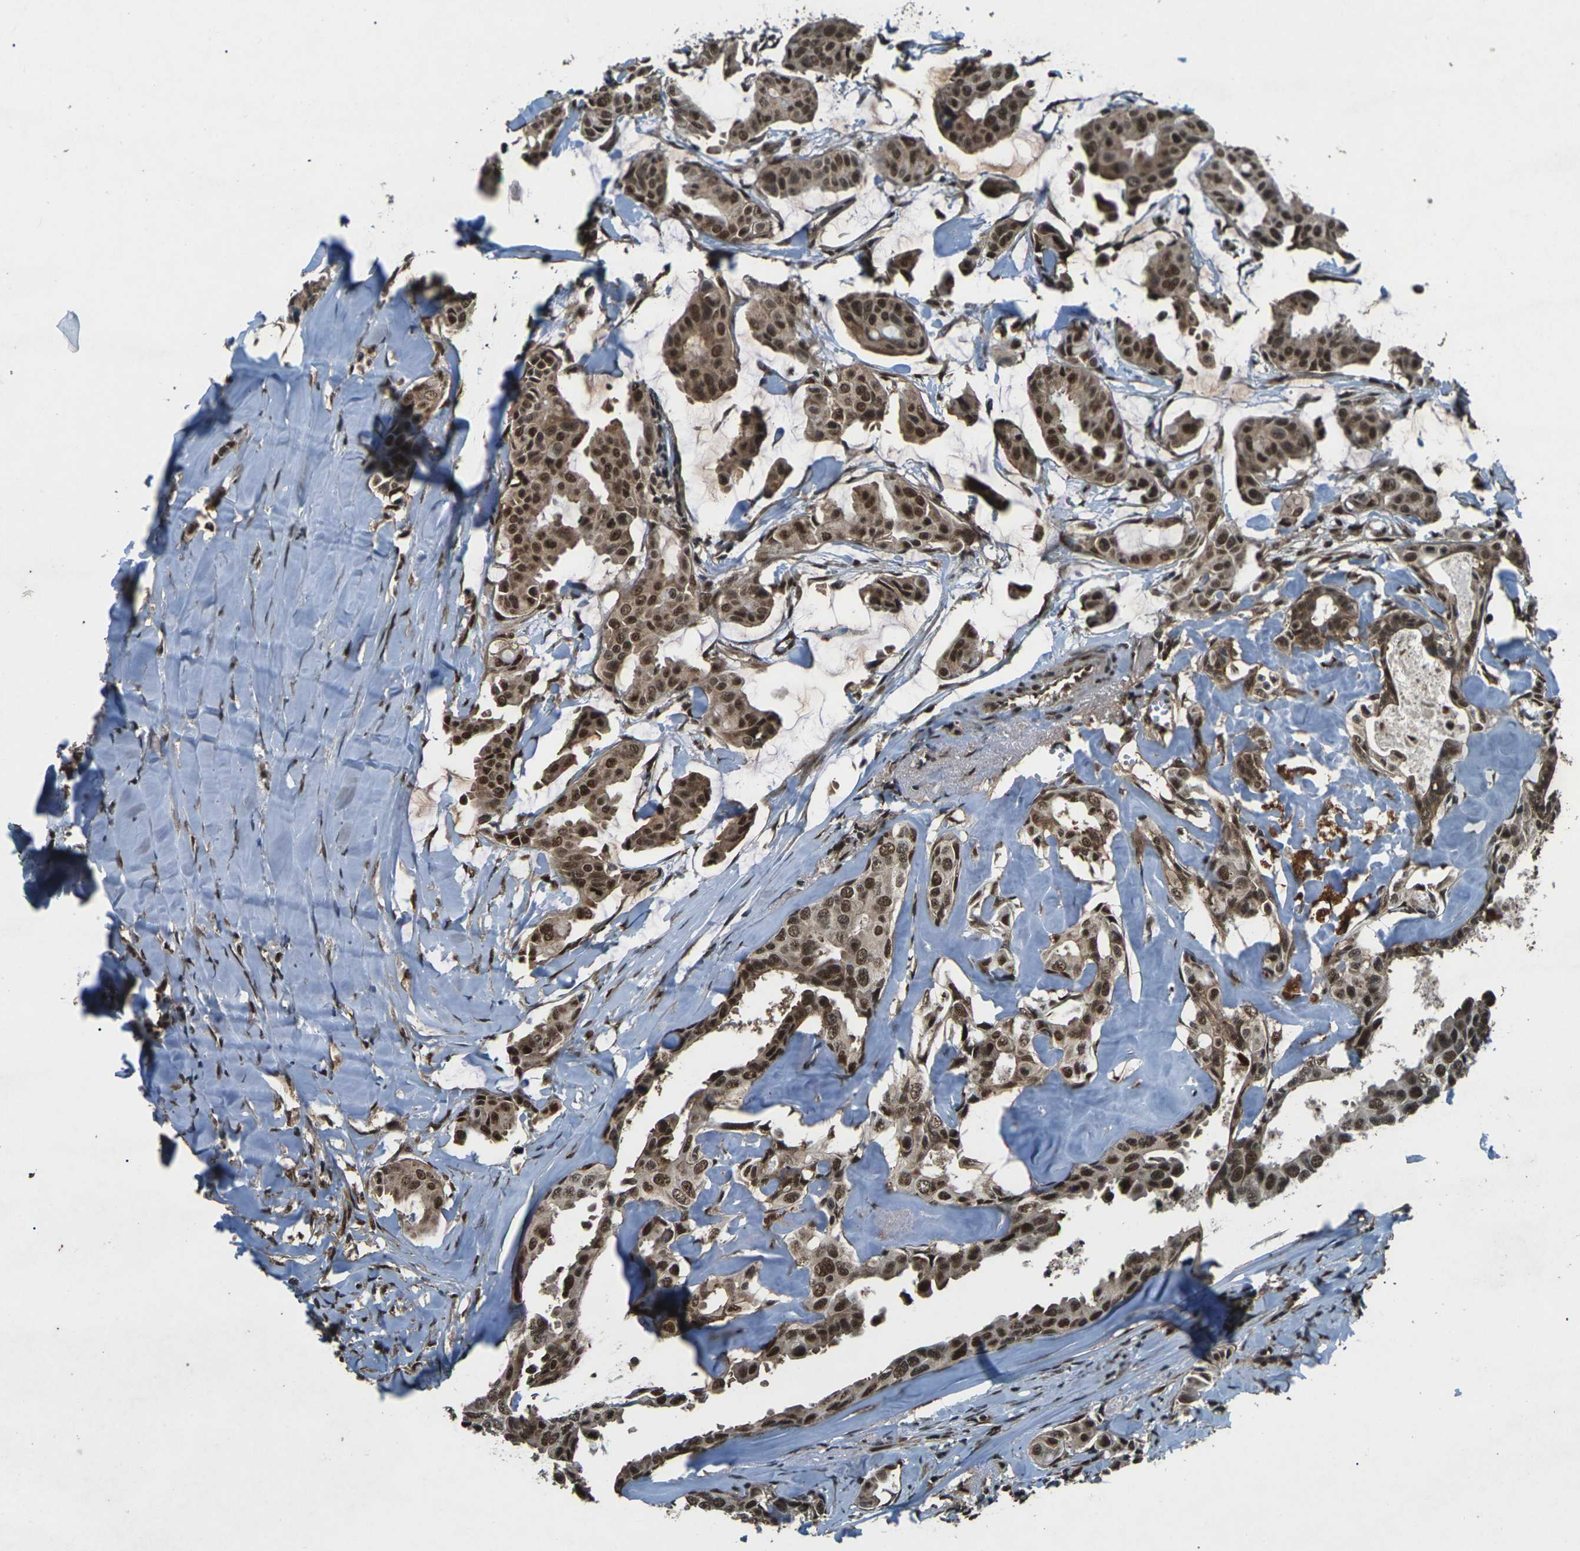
{"staining": {"intensity": "moderate", "quantity": ">75%", "location": "cytoplasmic/membranous,nuclear"}, "tissue": "head and neck cancer", "cell_type": "Tumor cells", "image_type": "cancer", "snomed": [{"axis": "morphology", "description": "Adenocarcinoma, NOS"}, {"axis": "topography", "description": "Salivary gland"}, {"axis": "topography", "description": "Head-Neck"}], "caption": "IHC histopathology image of human head and neck cancer stained for a protein (brown), which exhibits medium levels of moderate cytoplasmic/membranous and nuclear staining in about >75% of tumor cells.", "gene": "NR4A2", "patient": {"sex": "female", "age": 59}}